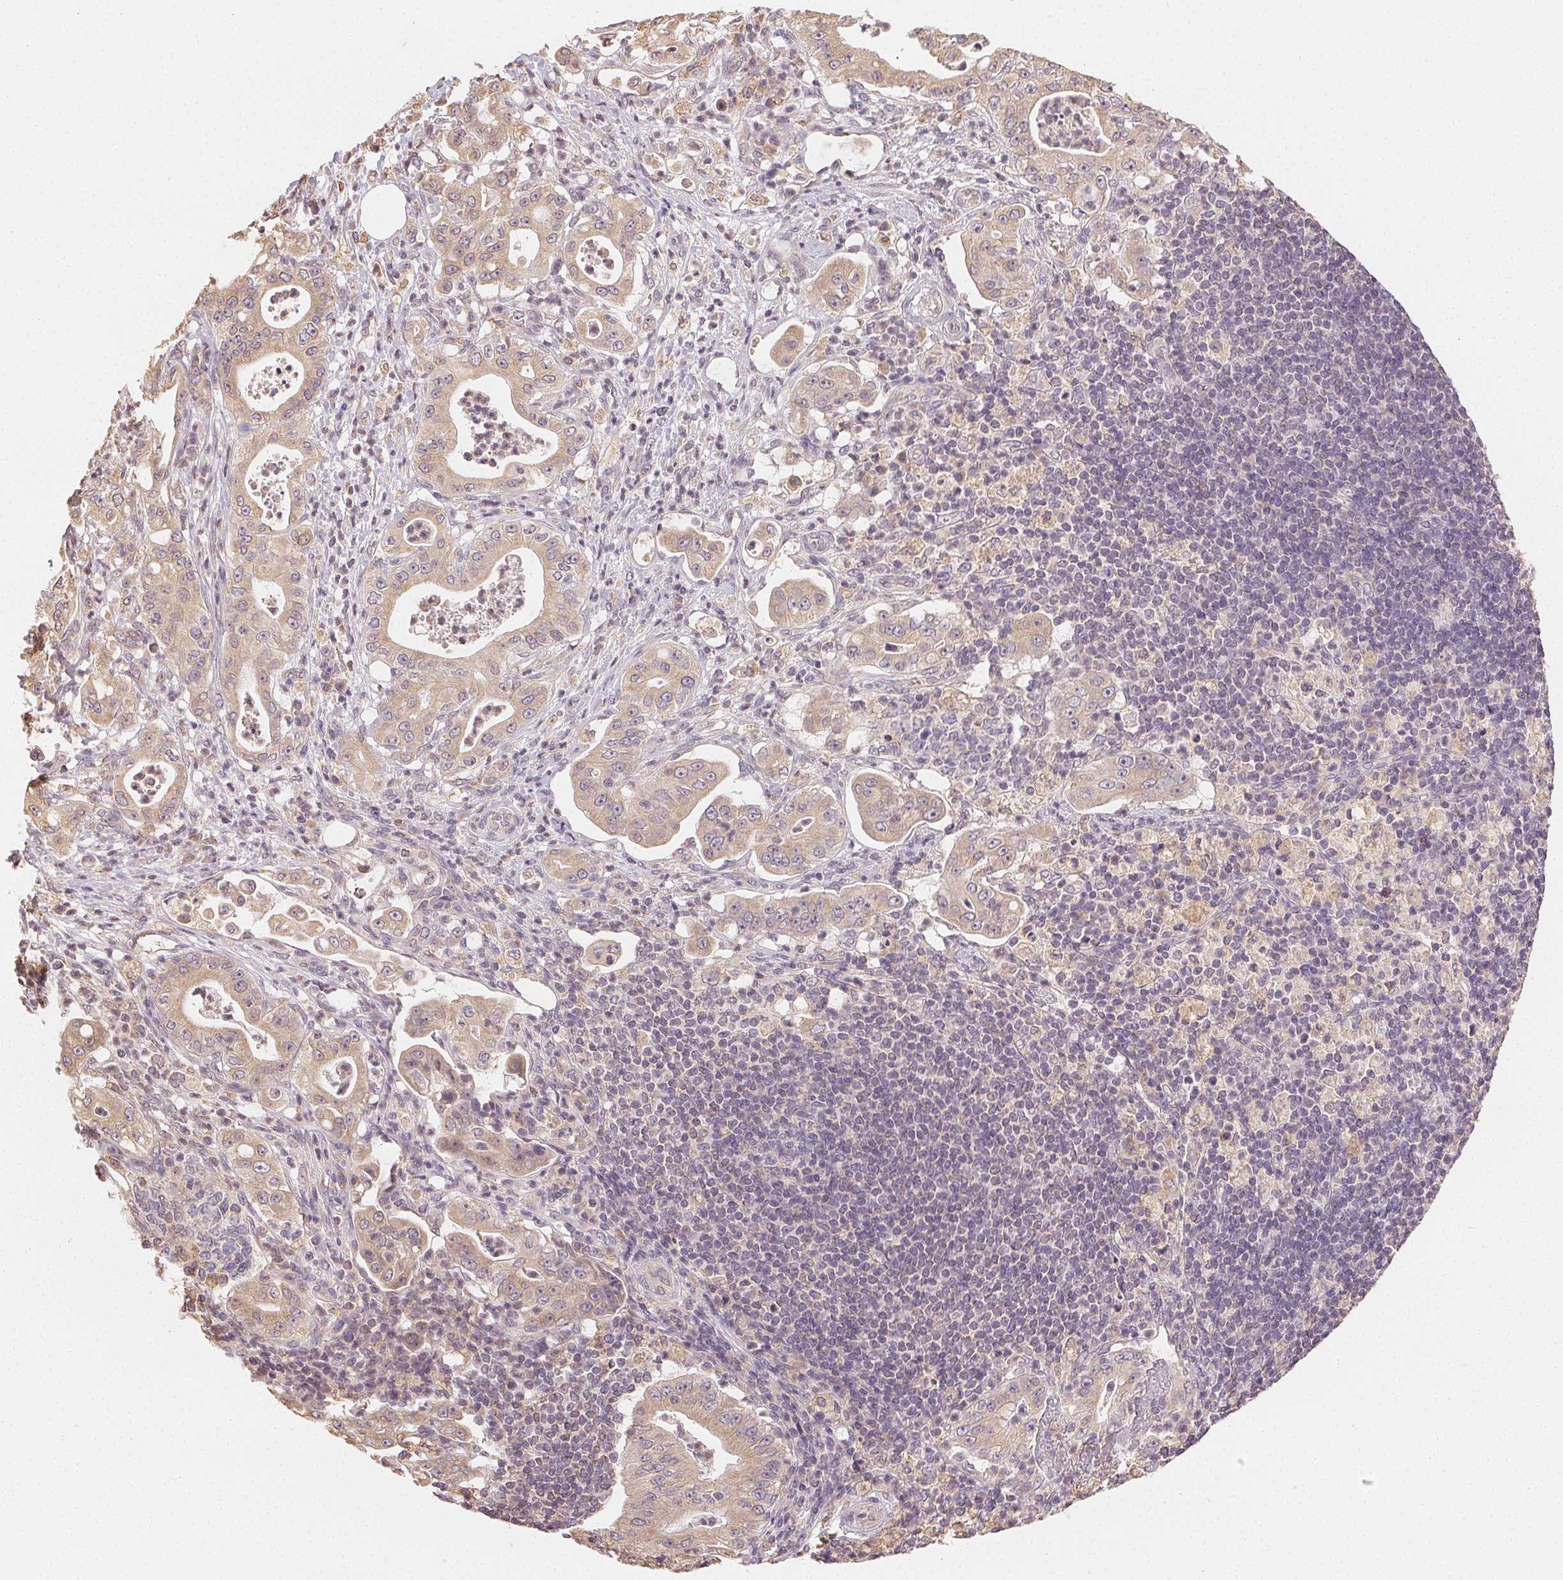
{"staining": {"intensity": "weak", "quantity": ">75%", "location": "cytoplasmic/membranous"}, "tissue": "pancreatic cancer", "cell_type": "Tumor cells", "image_type": "cancer", "snomed": [{"axis": "morphology", "description": "Adenocarcinoma, NOS"}, {"axis": "topography", "description": "Pancreas"}], "caption": "High-magnification brightfield microscopy of adenocarcinoma (pancreatic) stained with DAB (brown) and counterstained with hematoxylin (blue). tumor cells exhibit weak cytoplasmic/membranous positivity is present in about>75% of cells. Using DAB (brown) and hematoxylin (blue) stains, captured at high magnification using brightfield microscopy.", "gene": "SEZ6L2", "patient": {"sex": "male", "age": 71}}